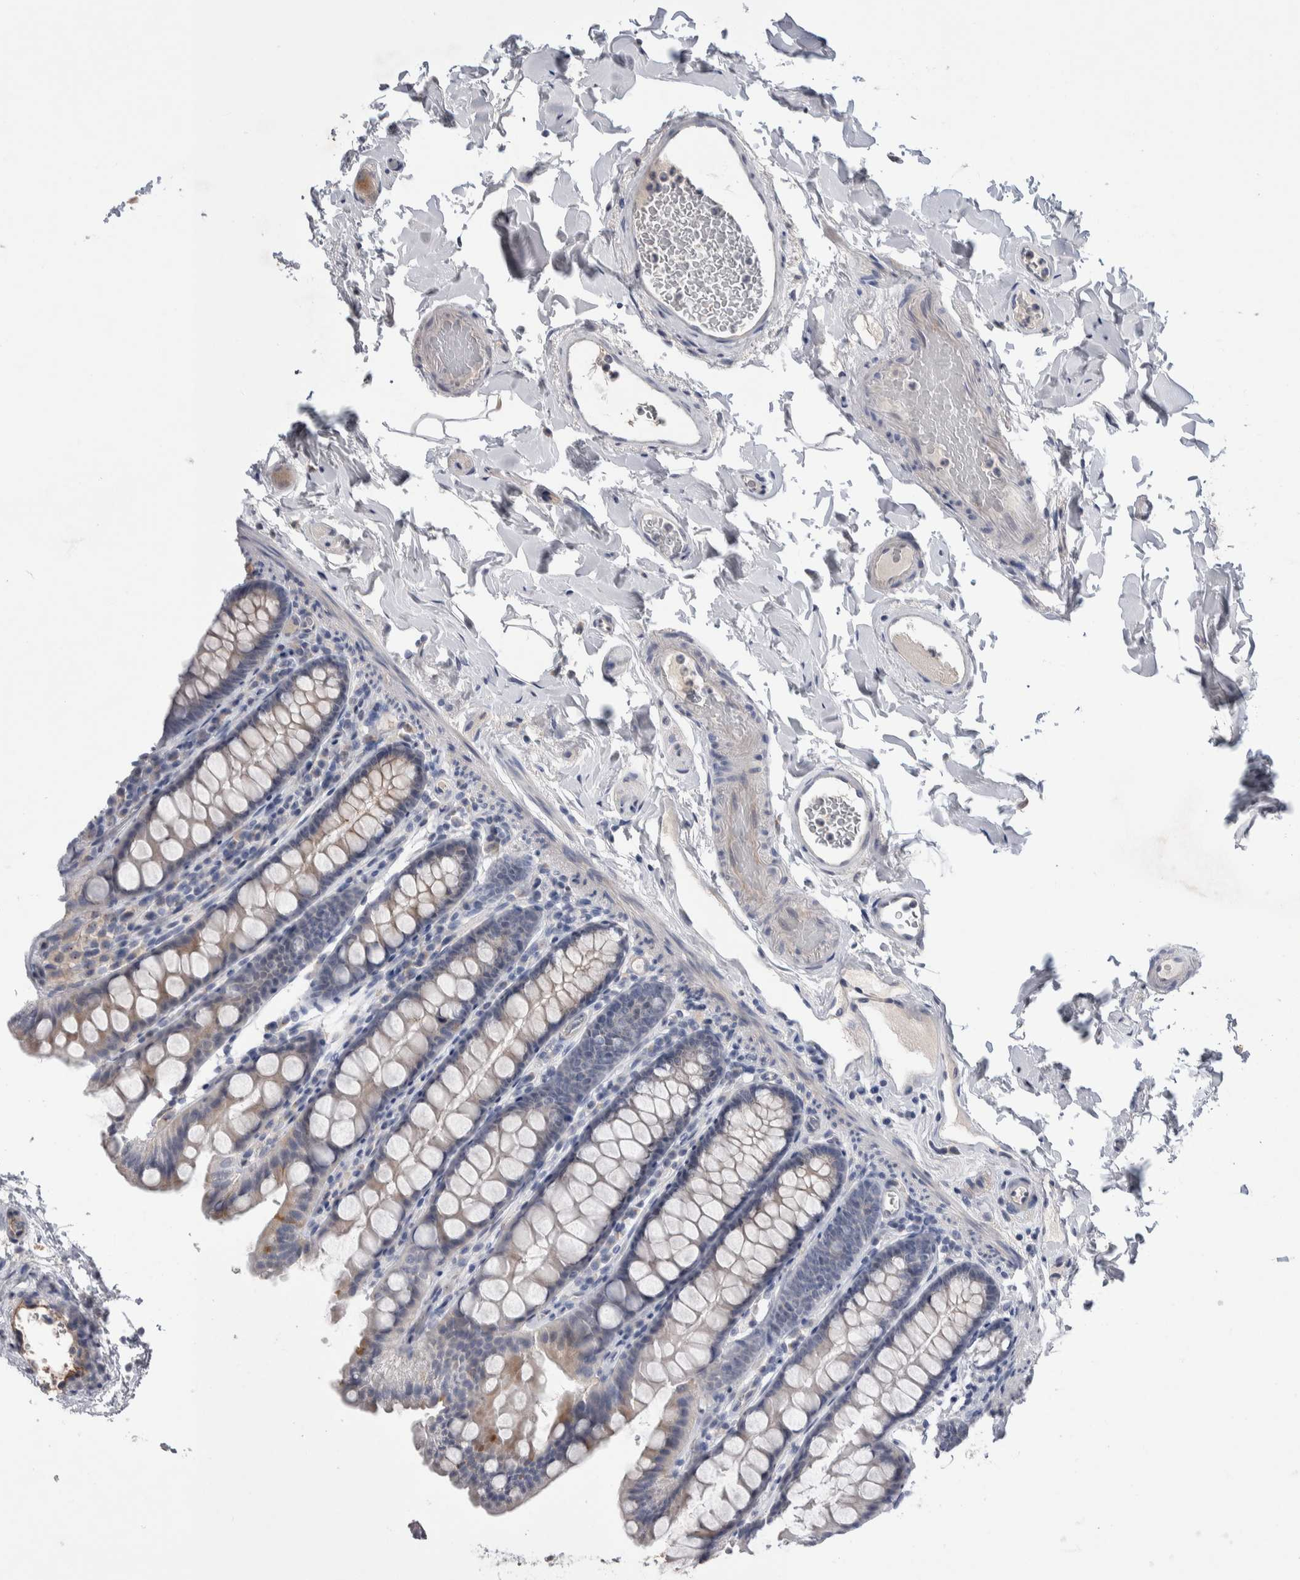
{"staining": {"intensity": "negative", "quantity": "none", "location": "none"}, "tissue": "colon", "cell_type": "Endothelial cells", "image_type": "normal", "snomed": [{"axis": "morphology", "description": "Normal tissue, NOS"}, {"axis": "topography", "description": "Colon"}, {"axis": "topography", "description": "Peripheral nerve tissue"}], "caption": "Immunohistochemical staining of normal human colon shows no significant expression in endothelial cells.", "gene": "CEP131", "patient": {"sex": "female", "age": 61}}